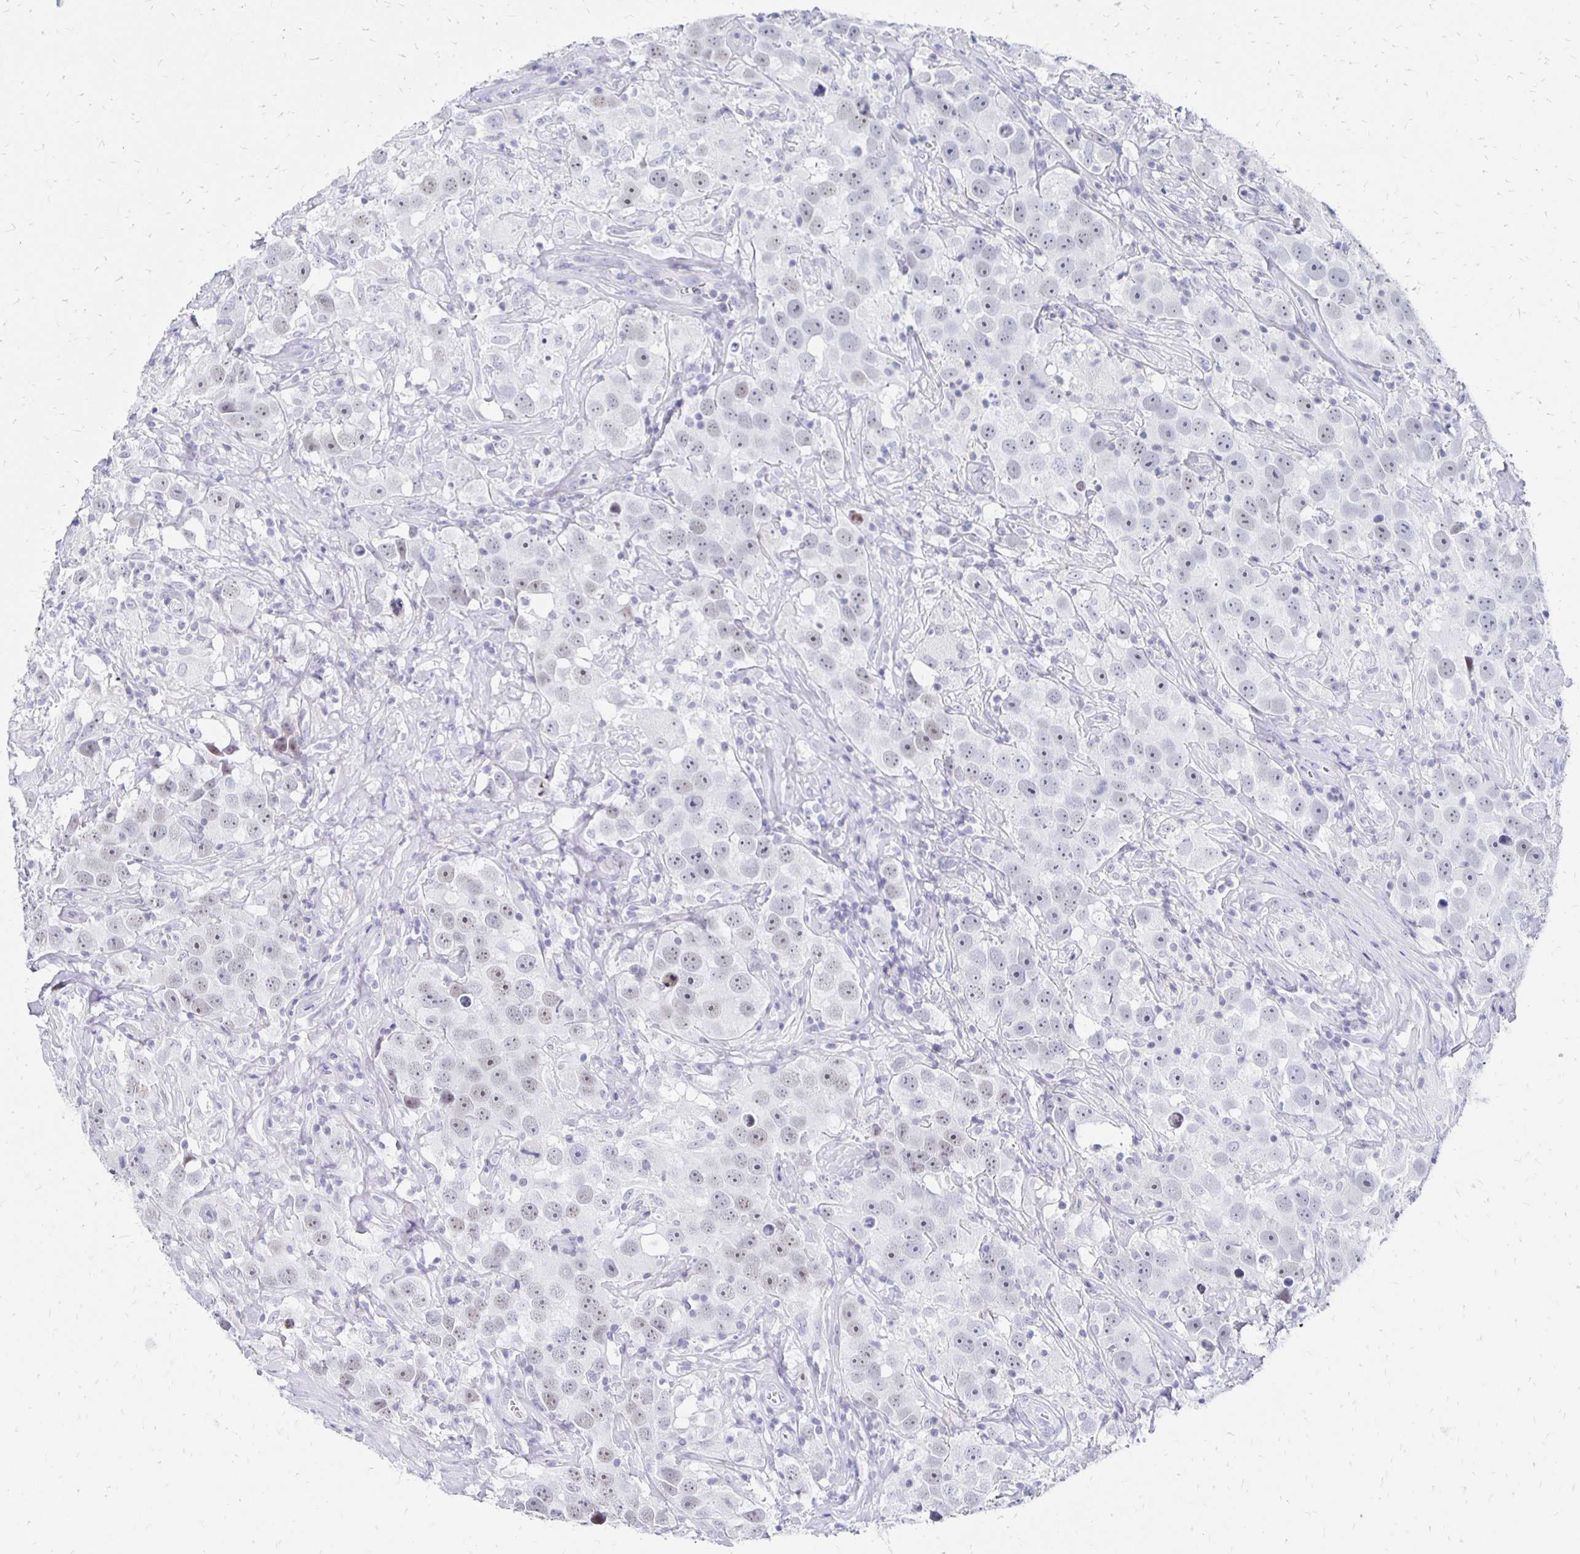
{"staining": {"intensity": "weak", "quantity": "<25%", "location": "nuclear"}, "tissue": "testis cancer", "cell_type": "Tumor cells", "image_type": "cancer", "snomed": [{"axis": "morphology", "description": "Seminoma, NOS"}, {"axis": "topography", "description": "Testis"}], "caption": "Histopathology image shows no significant protein staining in tumor cells of testis seminoma.", "gene": "SYT2", "patient": {"sex": "male", "age": 49}}